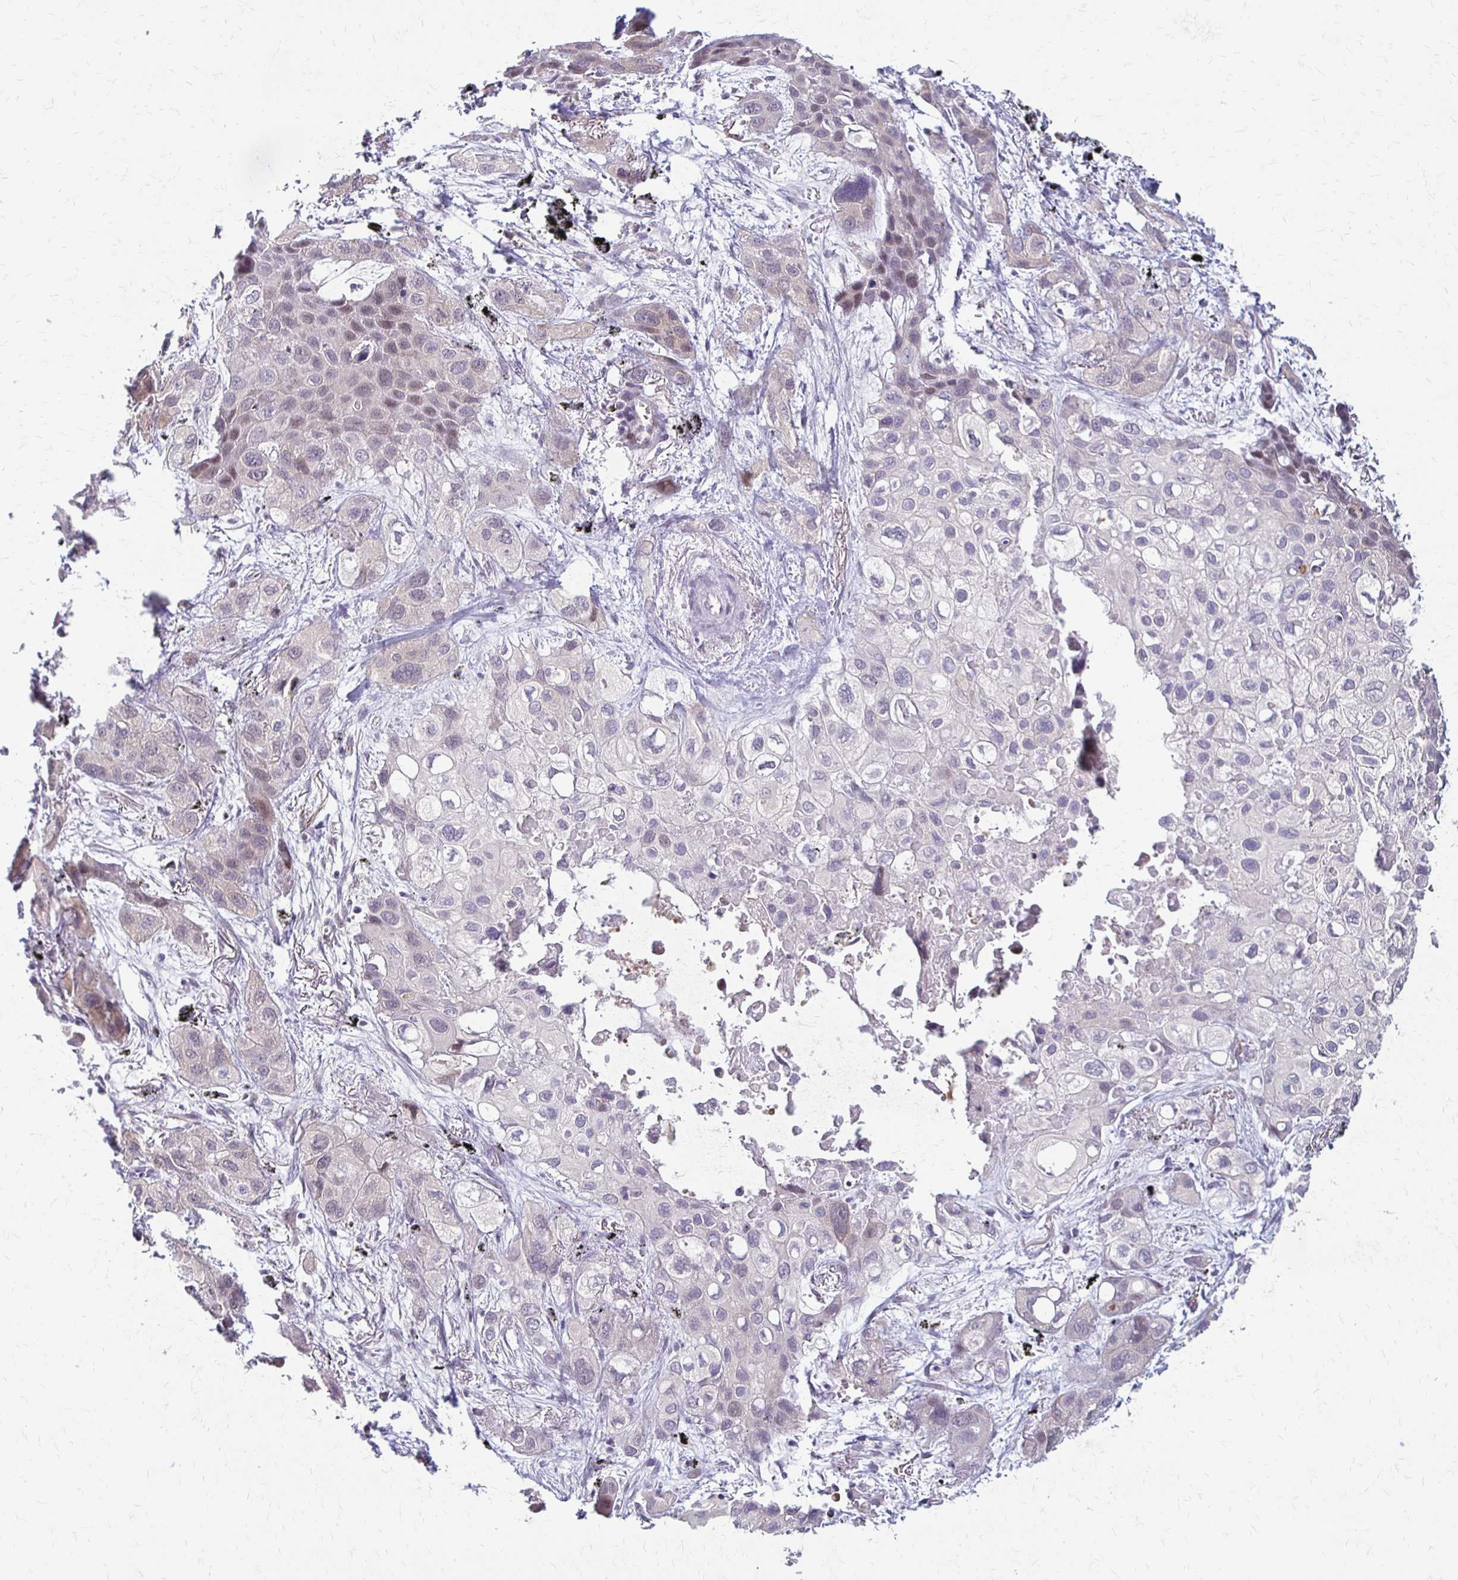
{"staining": {"intensity": "weak", "quantity": "<25%", "location": "cytoplasmic/membranous,nuclear"}, "tissue": "lung cancer", "cell_type": "Tumor cells", "image_type": "cancer", "snomed": [{"axis": "morphology", "description": "Squamous cell carcinoma, NOS"}, {"axis": "morphology", "description": "Squamous cell carcinoma, metastatic, NOS"}, {"axis": "topography", "description": "Lung"}], "caption": "There is no significant expression in tumor cells of lung cancer (metastatic squamous cell carcinoma).", "gene": "CFL2", "patient": {"sex": "male", "age": 59}}